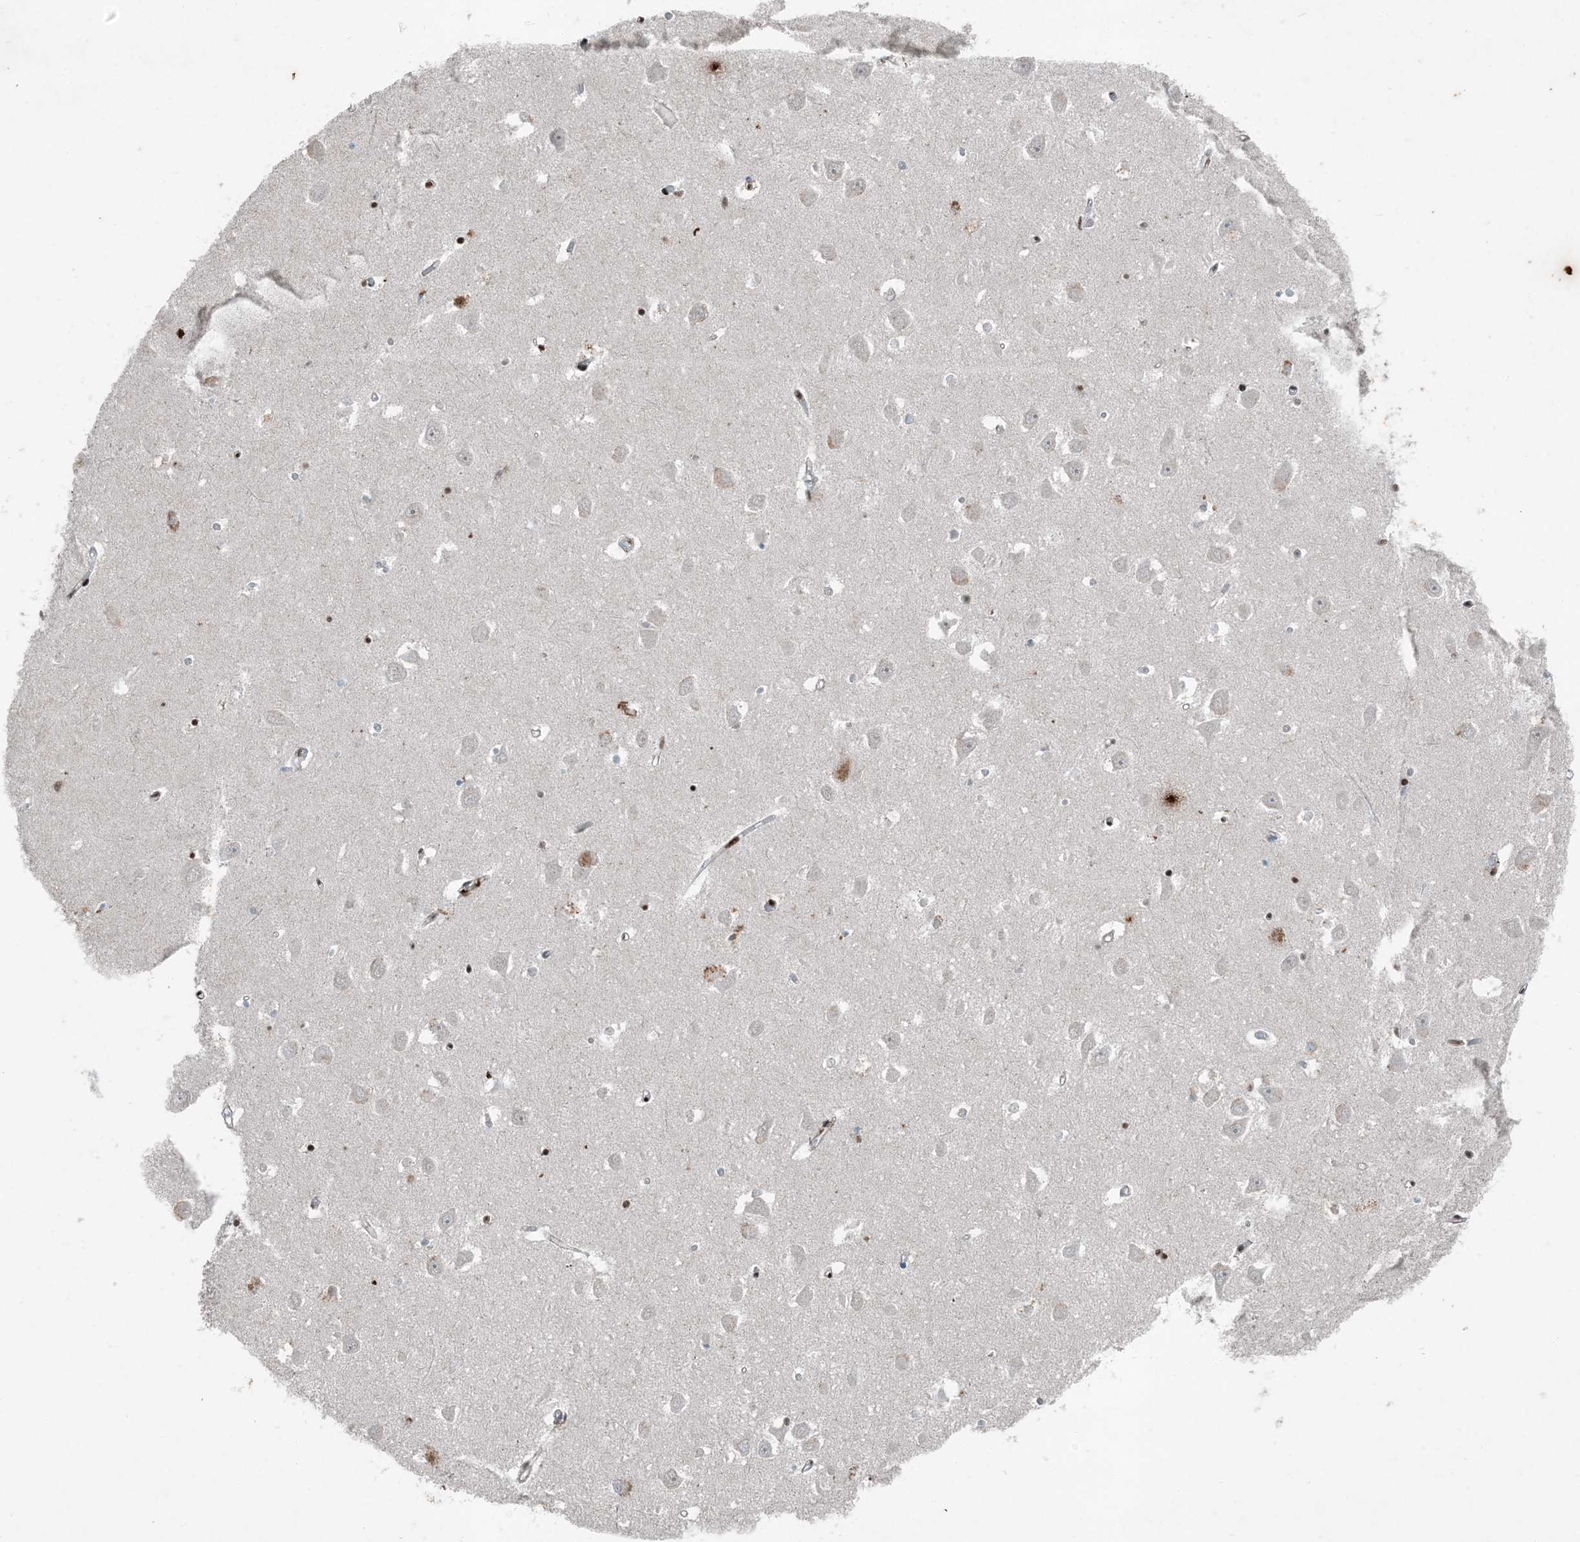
{"staining": {"intensity": "moderate", "quantity": "<25%", "location": "nuclear"}, "tissue": "hippocampus", "cell_type": "Glial cells", "image_type": "normal", "snomed": [{"axis": "morphology", "description": "Normal tissue, NOS"}, {"axis": "topography", "description": "Hippocampus"}], "caption": "Hippocampus stained for a protein reveals moderate nuclear positivity in glial cells. (DAB IHC with brightfield microscopy, high magnification).", "gene": "TADA2B", "patient": {"sex": "male", "age": 70}}